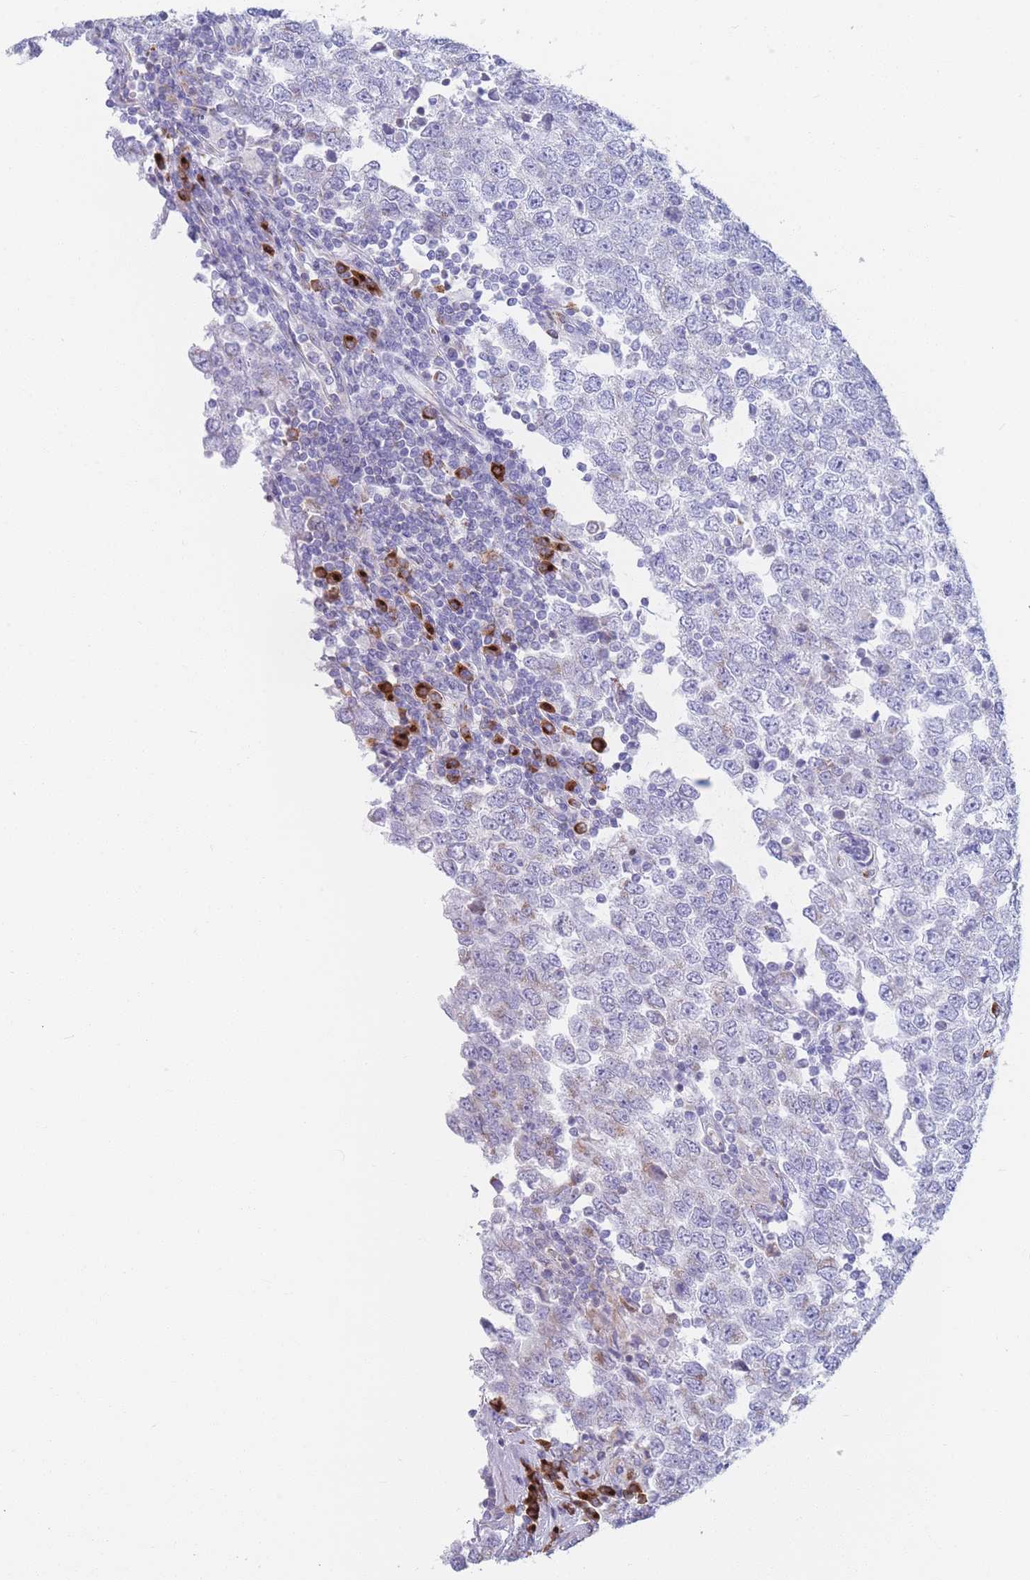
{"staining": {"intensity": "negative", "quantity": "none", "location": "none"}, "tissue": "testis cancer", "cell_type": "Tumor cells", "image_type": "cancer", "snomed": [{"axis": "morphology", "description": "Seminoma, NOS"}, {"axis": "morphology", "description": "Carcinoma, Embryonal, NOS"}, {"axis": "topography", "description": "Testis"}], "caption": "DAB (3,3'-diaminobenzidine) immunohistochemical staining of testis seminoma reveals no significant staining in tumor cells.", "gene": "MRPL30", "patient": {"sex": "male", "age": 28}}